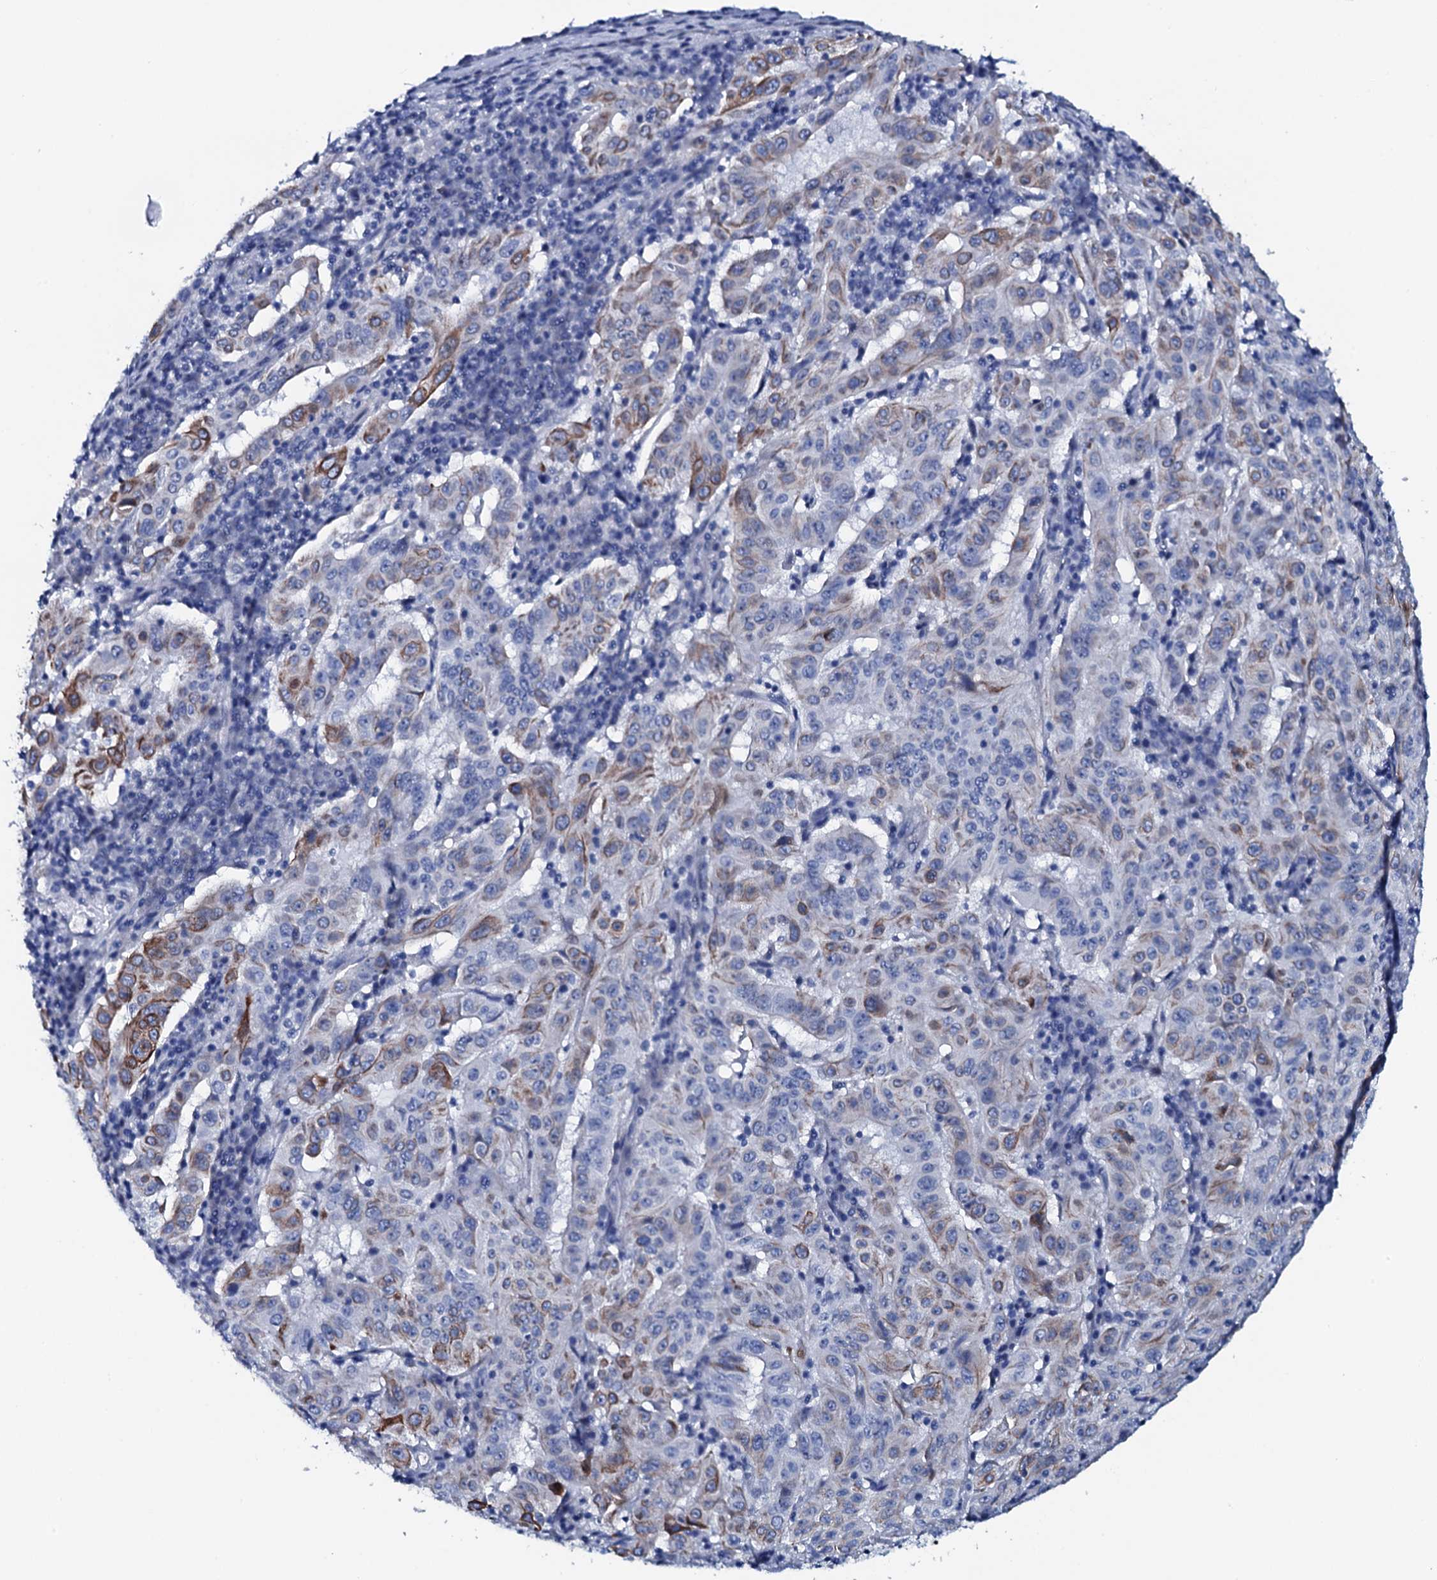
{"staining": {"intensity": "moderate", "quantity": "<25%", "location": "cytoplasmic/membranous"}, "tissue": "pancreatic cancer", "cell_type": "Tumor cells", "image_type": "cancer", "snomed": [{"axis": "morphology", "description": "Adenocarcinoma, NOS"}, {"axis": "topography", "description": "Pancreas"}], "caption": "Adenocarcinoma (pancreatic) stained with a protein marker shows moderate staining in tumor cells.", "gene": "GYS2", "patient": {"sex": "male", "age": 63}}